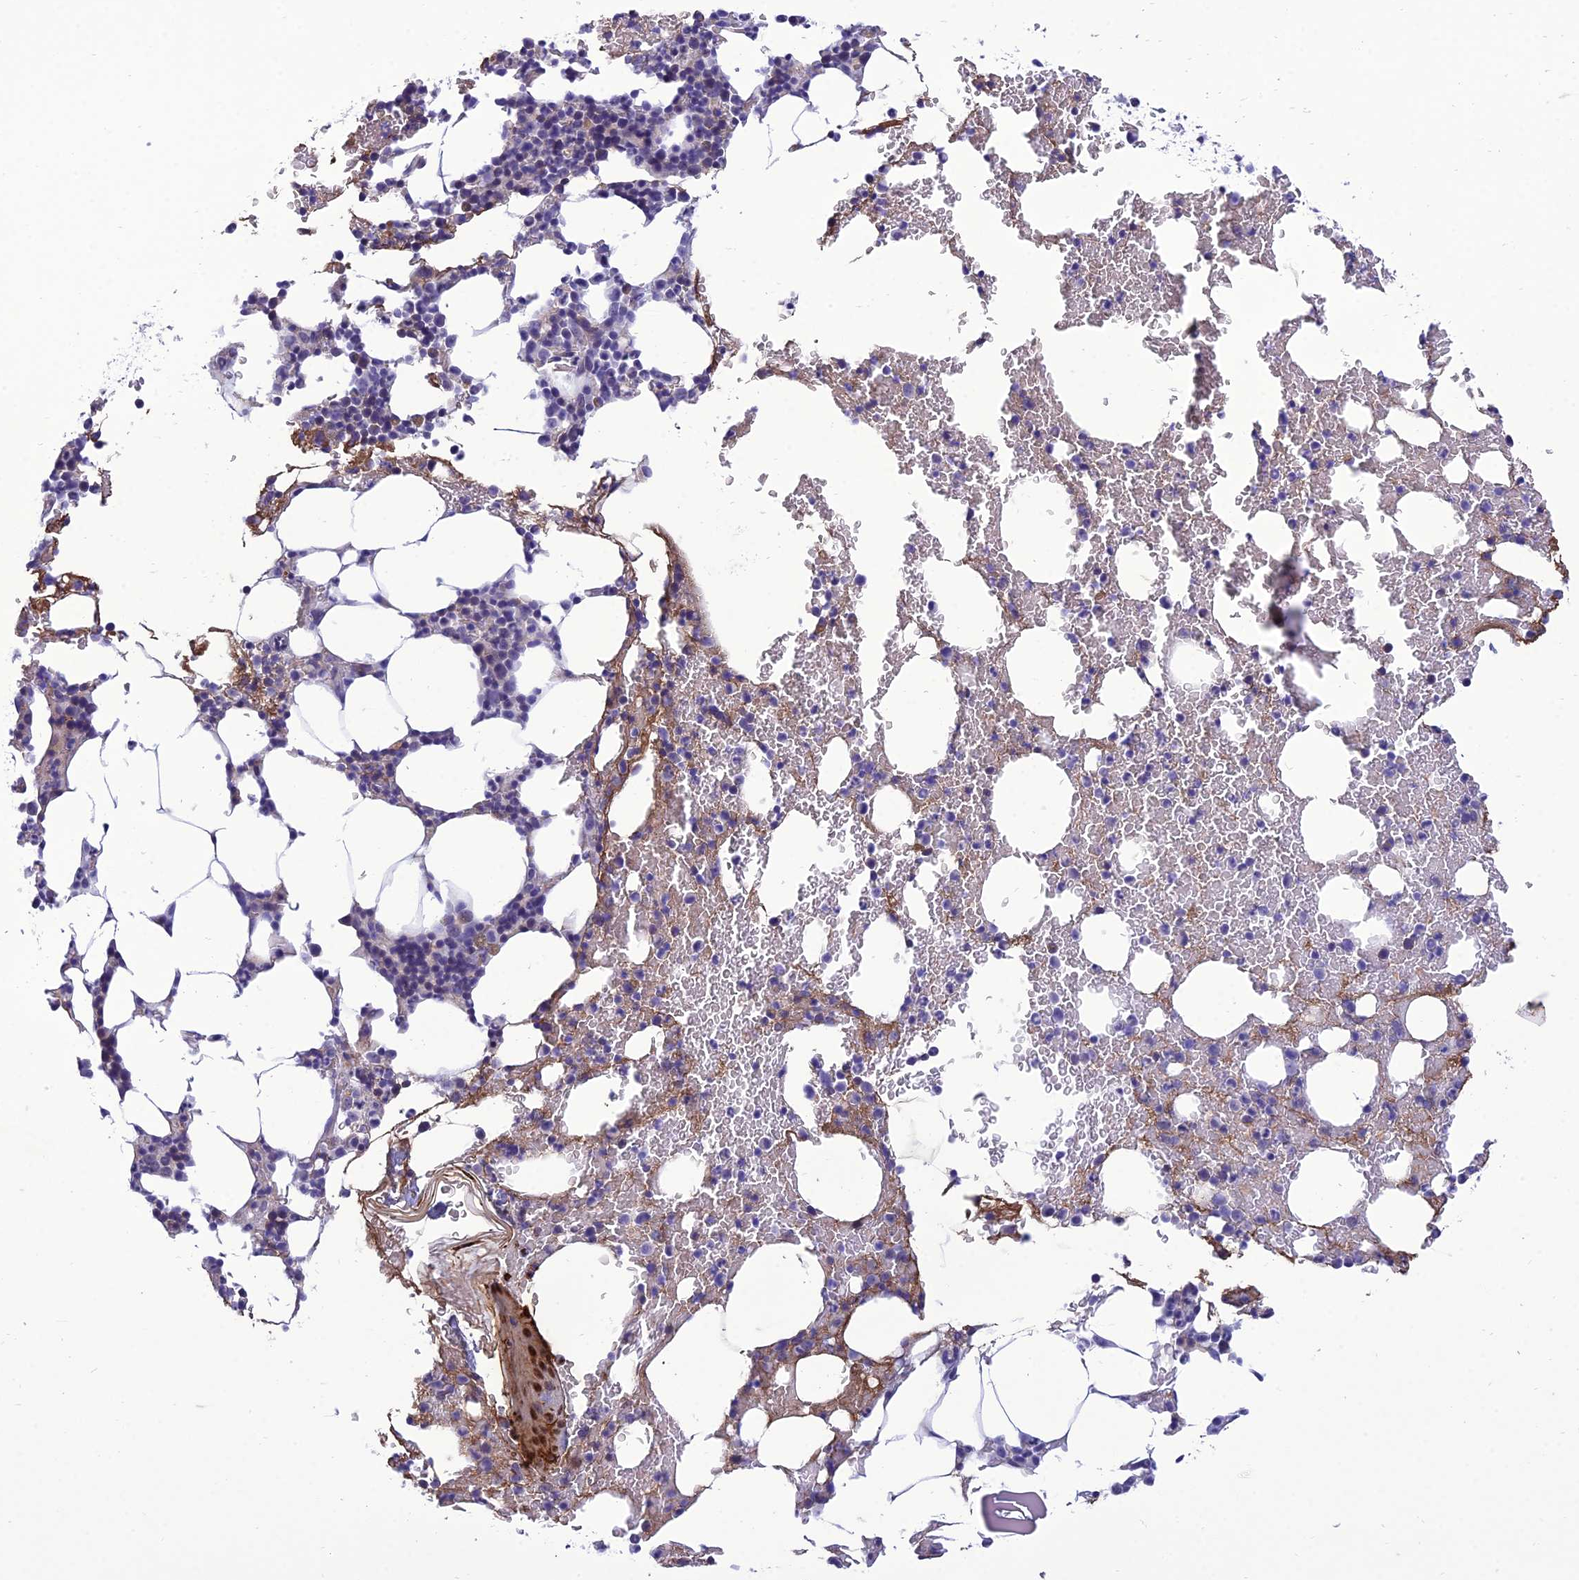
{"staining": {"intensity": "moderate", "quantity": "<25%", "location": "cytoplasmic/membranous"}, "tissue": "bone marrow", "cell_type": "Hematopoietic cells", "image_type": "normal", "snomed": [{"axis": "morphology", "description": "Normal tissue, NOS"}, {"axis": "morphology", "description": "Inflammation, NOS"}, {"axis": "topography", "description": "Bone marrow"}], "caption": "Immunohistochemical staining of benign human bone marrow displays moderate cytoplasmic/membranous protein positivity in approximately <25% of hematopoietic cells. The staining is performed using DAB (3,3'-diaminobenzidine) brown chromogen to label protein expression. The nuclei are counter-stained blue using hematoxylin.", "gene": "ANKS4B", "patient": {"sex": "male", "age": 41}}